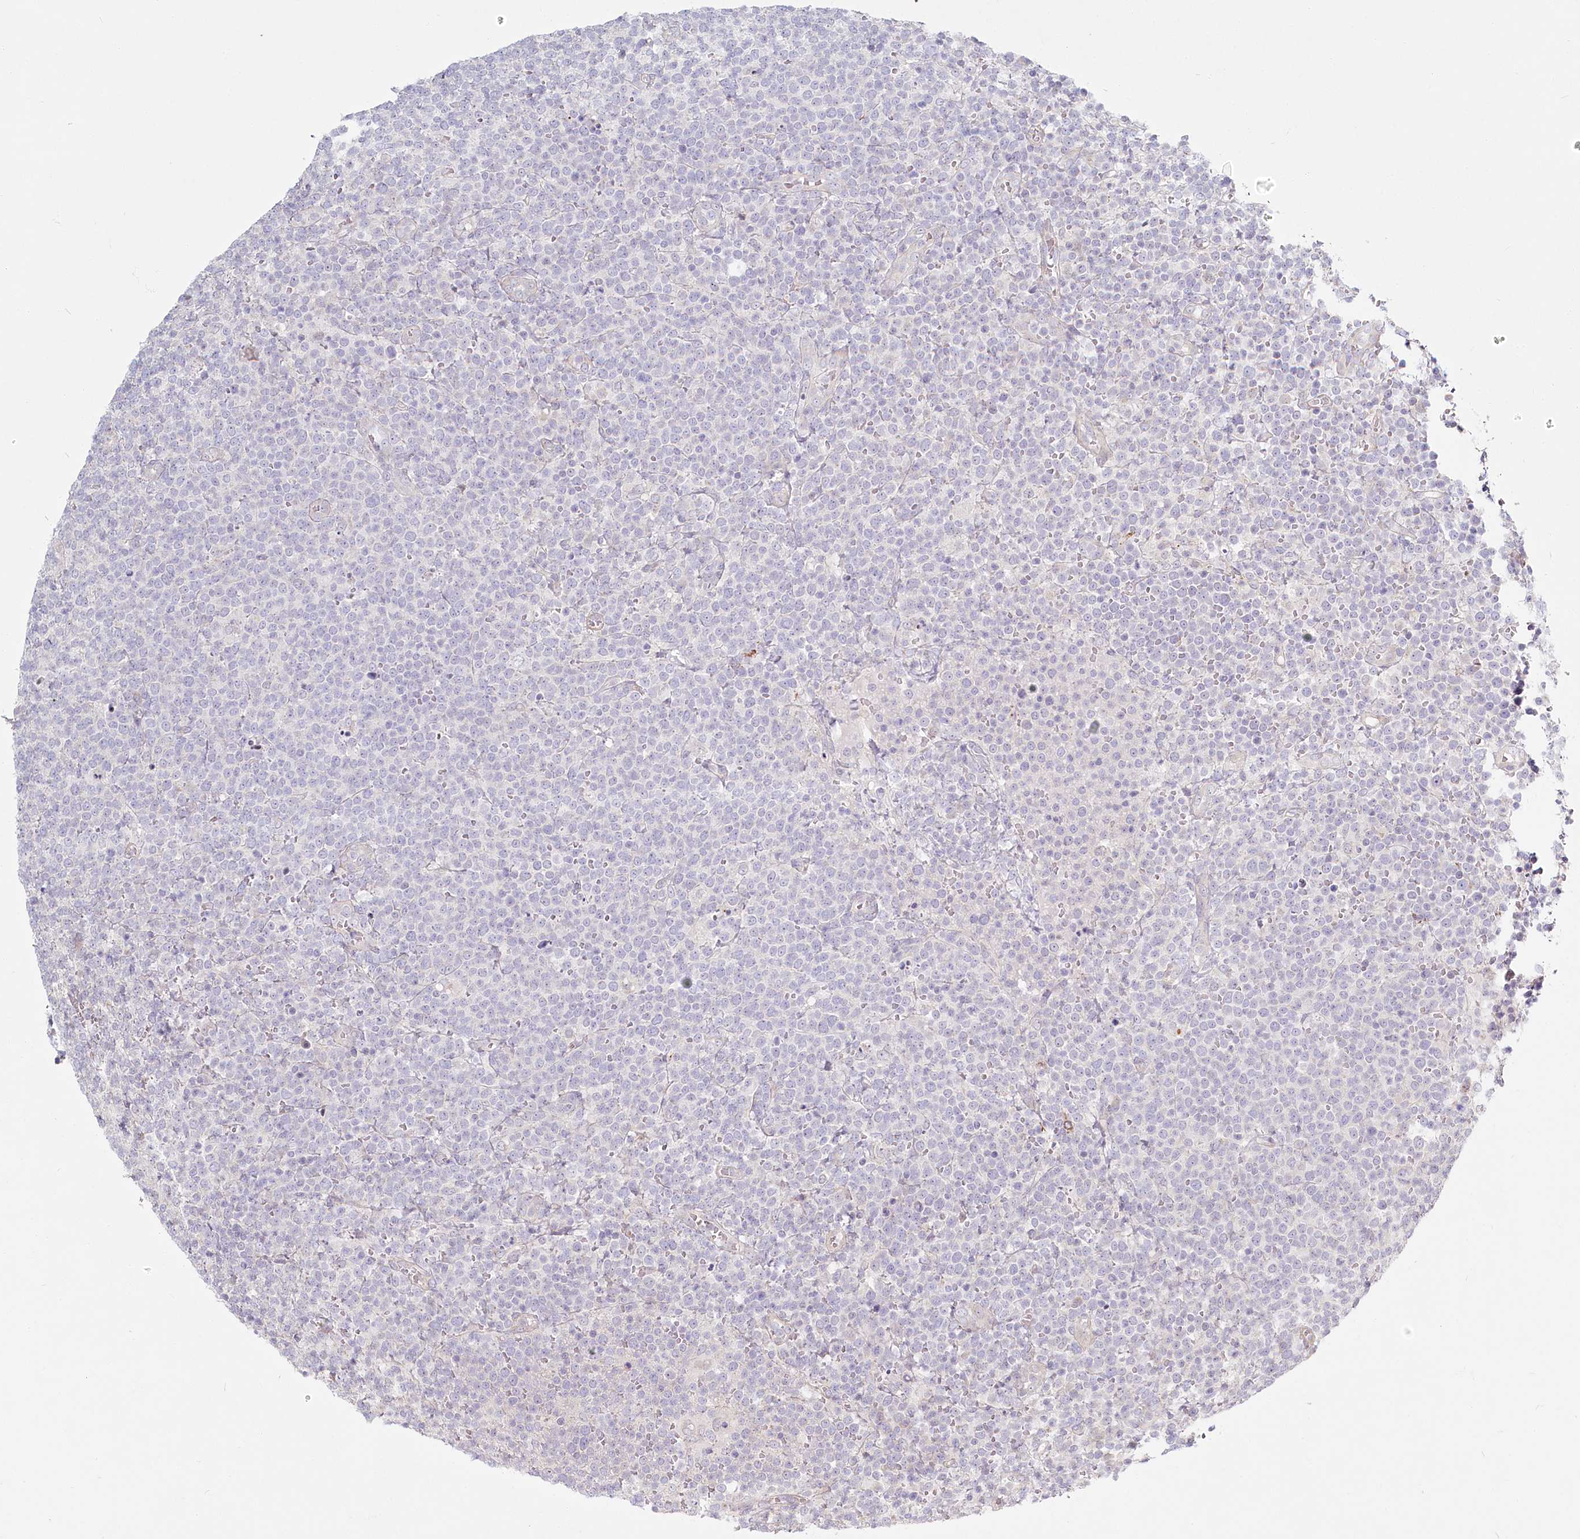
{"staining": {"intensity": "negative", "quantity": "none", "location": "none"}, "tissue": "lymphoma", "cell_type": "Tumor cells", "image_type": "cancer", "snomed": [{"axis": "morphology", "description": "Malignant lymphoma, non-Hodgkin's type, High grade"}, {"axis": "topography", "description": "Lymph node"}], "caption": "High magnification brightfield microscopy of lymphoma stained with DAB (brown) and counterstained with hematoxylin (blue): tumor cells show no significant expression.", "gene": "SPINK13", "patient": {"sex": "male", "age": 61}}